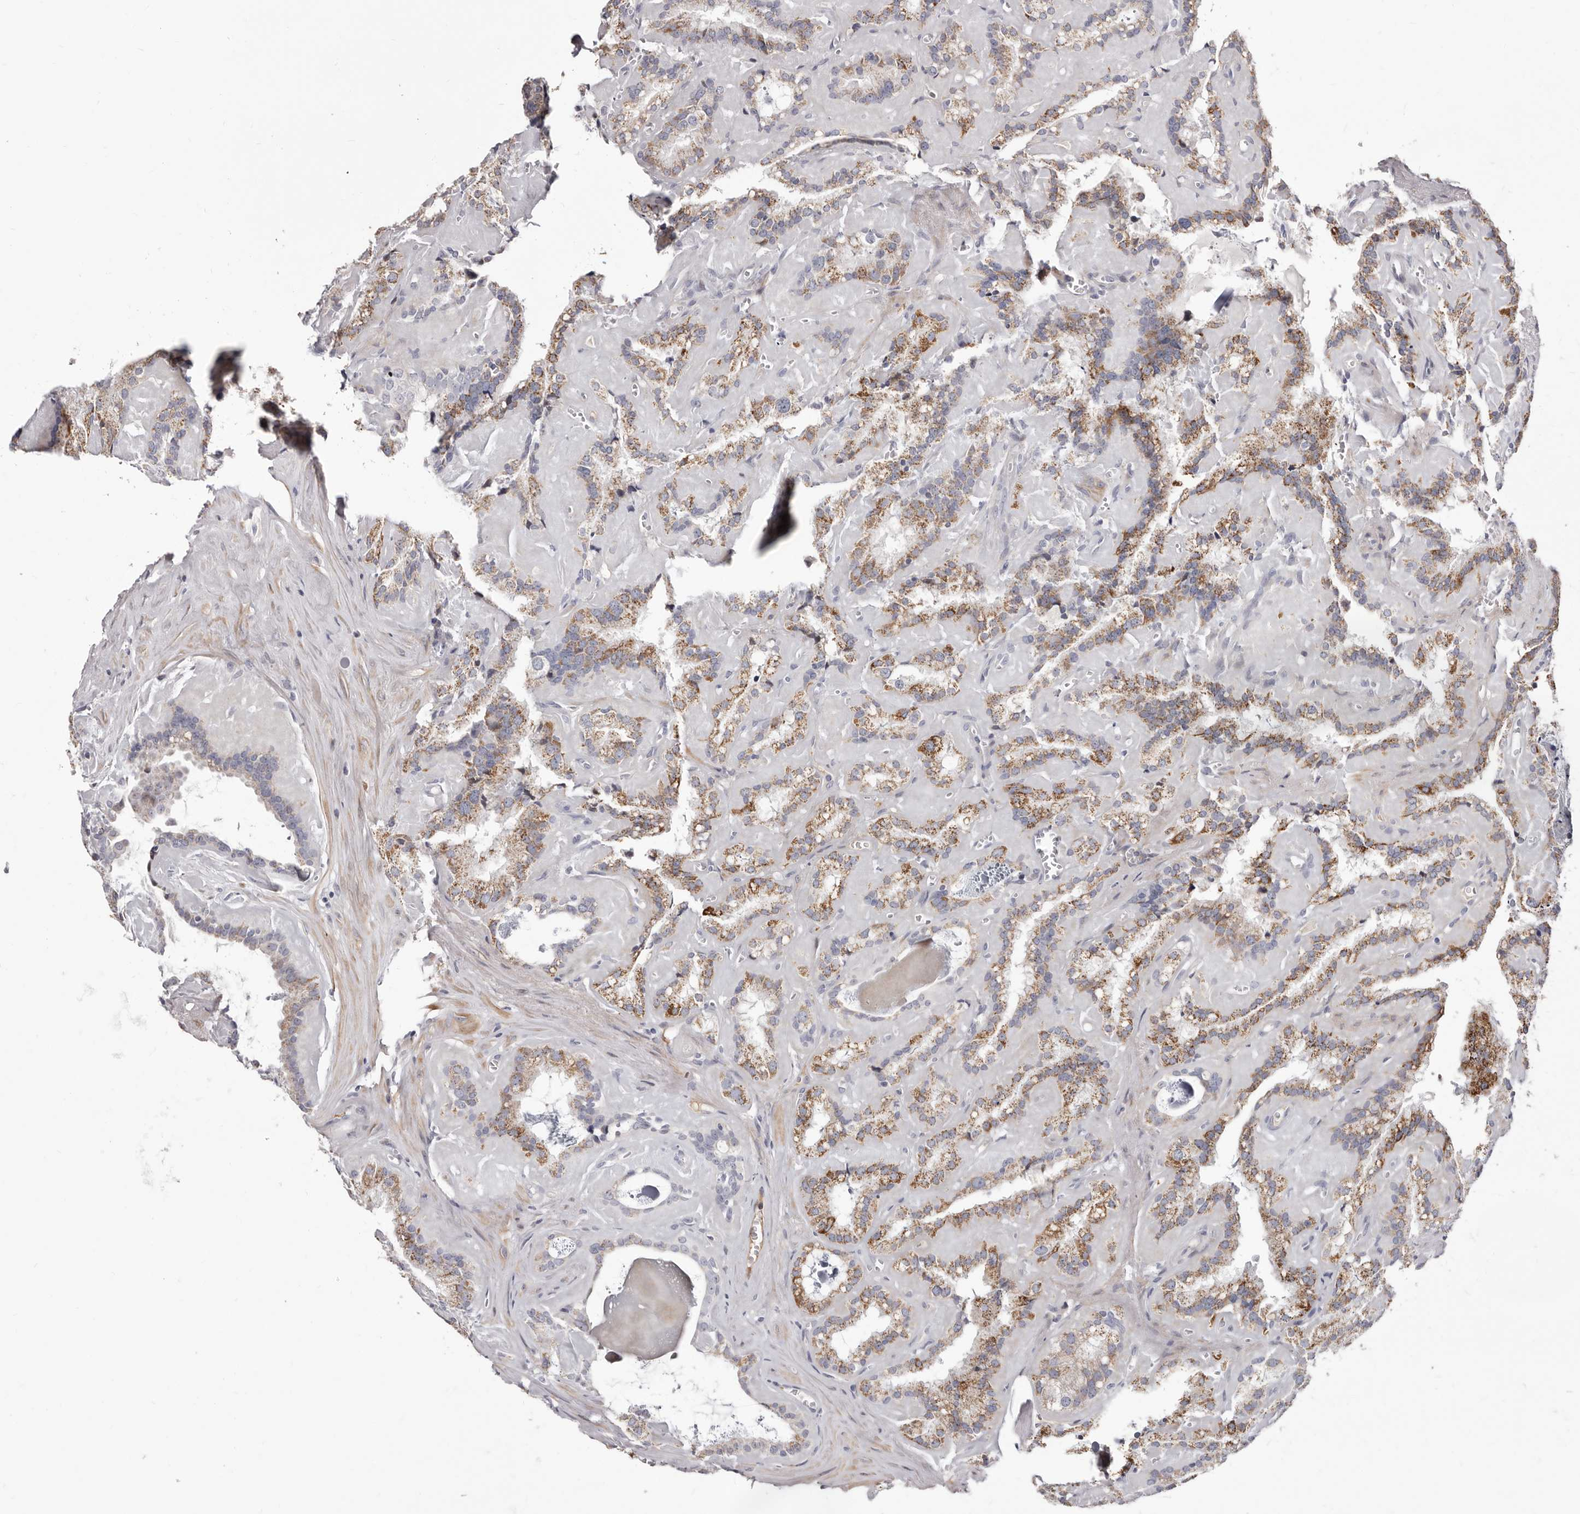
{"staining": {"intensity": "moderate", "quantity": ">75%", "location": "cytoplasmic/membranous"}, "tissue": "seminal vesicle", "cell_type": "Glandular cells", "image_type": "normal", "snomed": [{"axis": "morphology", "description": "Normal tissue, NOS"}, {"axis": "topography", "description": "Prostate"}, {"axis": "topography", "description": "Seminal veicle"}], "caption": "Immunohistochemical staining of unremarkable human seminal vesicle displays >75% levels of moderate cytoplasmic/membranous protein expression in approximately >75% of glandular cells. Ihc stains the protein of interest in brown and the nuclei are stained blue.", "gene": "NUBPL", "patient": {"sex": "male", "age": 59}}